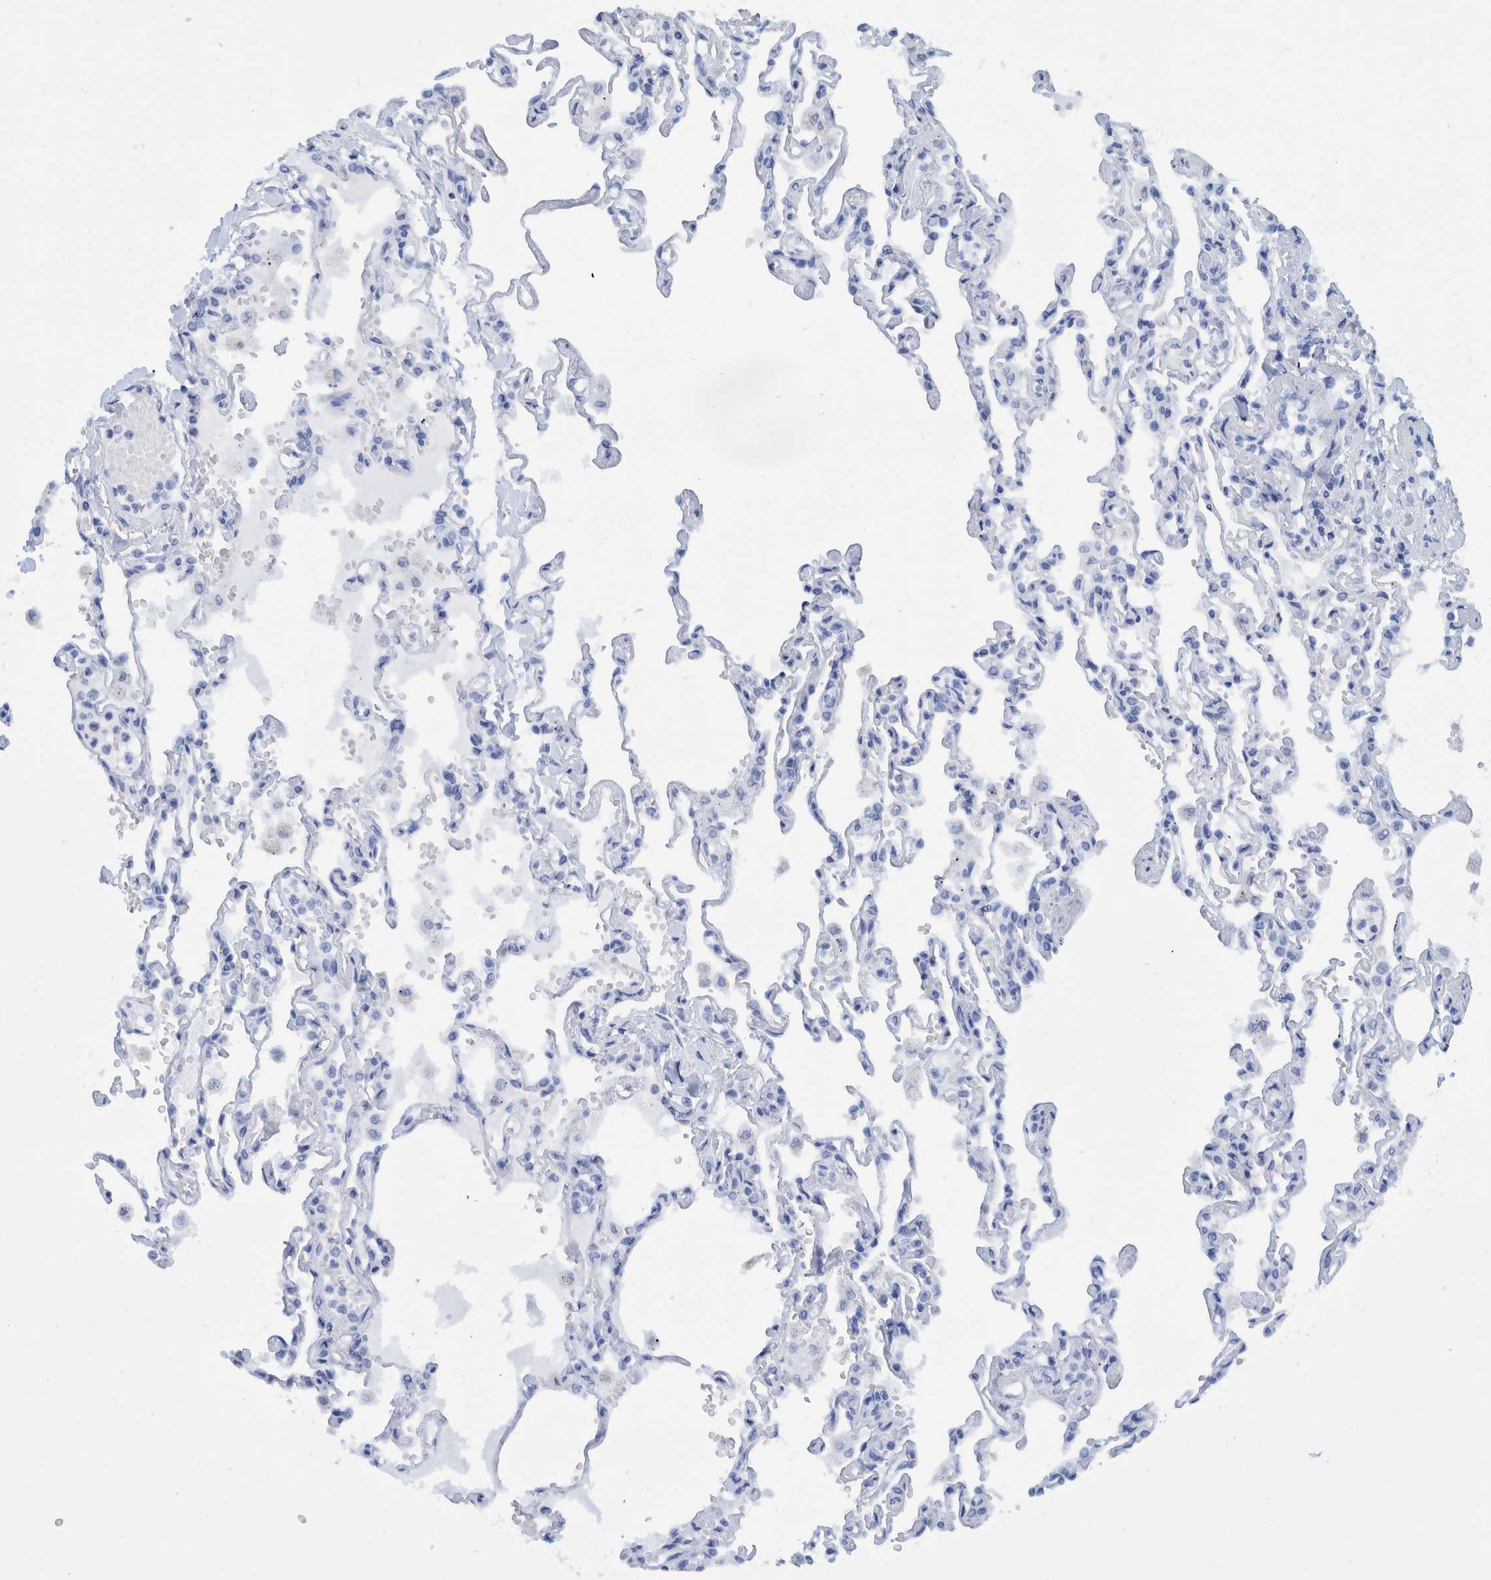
{"staining": {"intensity": "negative", "quantity": "none", "location": "none"}, "tissue": "lung", "cell_type": "Alveolar cells", "image_type": "normal", "snomed": [{"axis": "morphology", "description": "Normal tissue, NOS"}, {"axis": "topography", "description": "Lung"}], "caption": "Immunohistochemistry (IHC) histopathology image of benign lung: human lung stained with DAB demonstrates no significant protein positivity in alveolar cells.", "gene": "BZW2", "patient": {"sex": "male", "age": 21}}